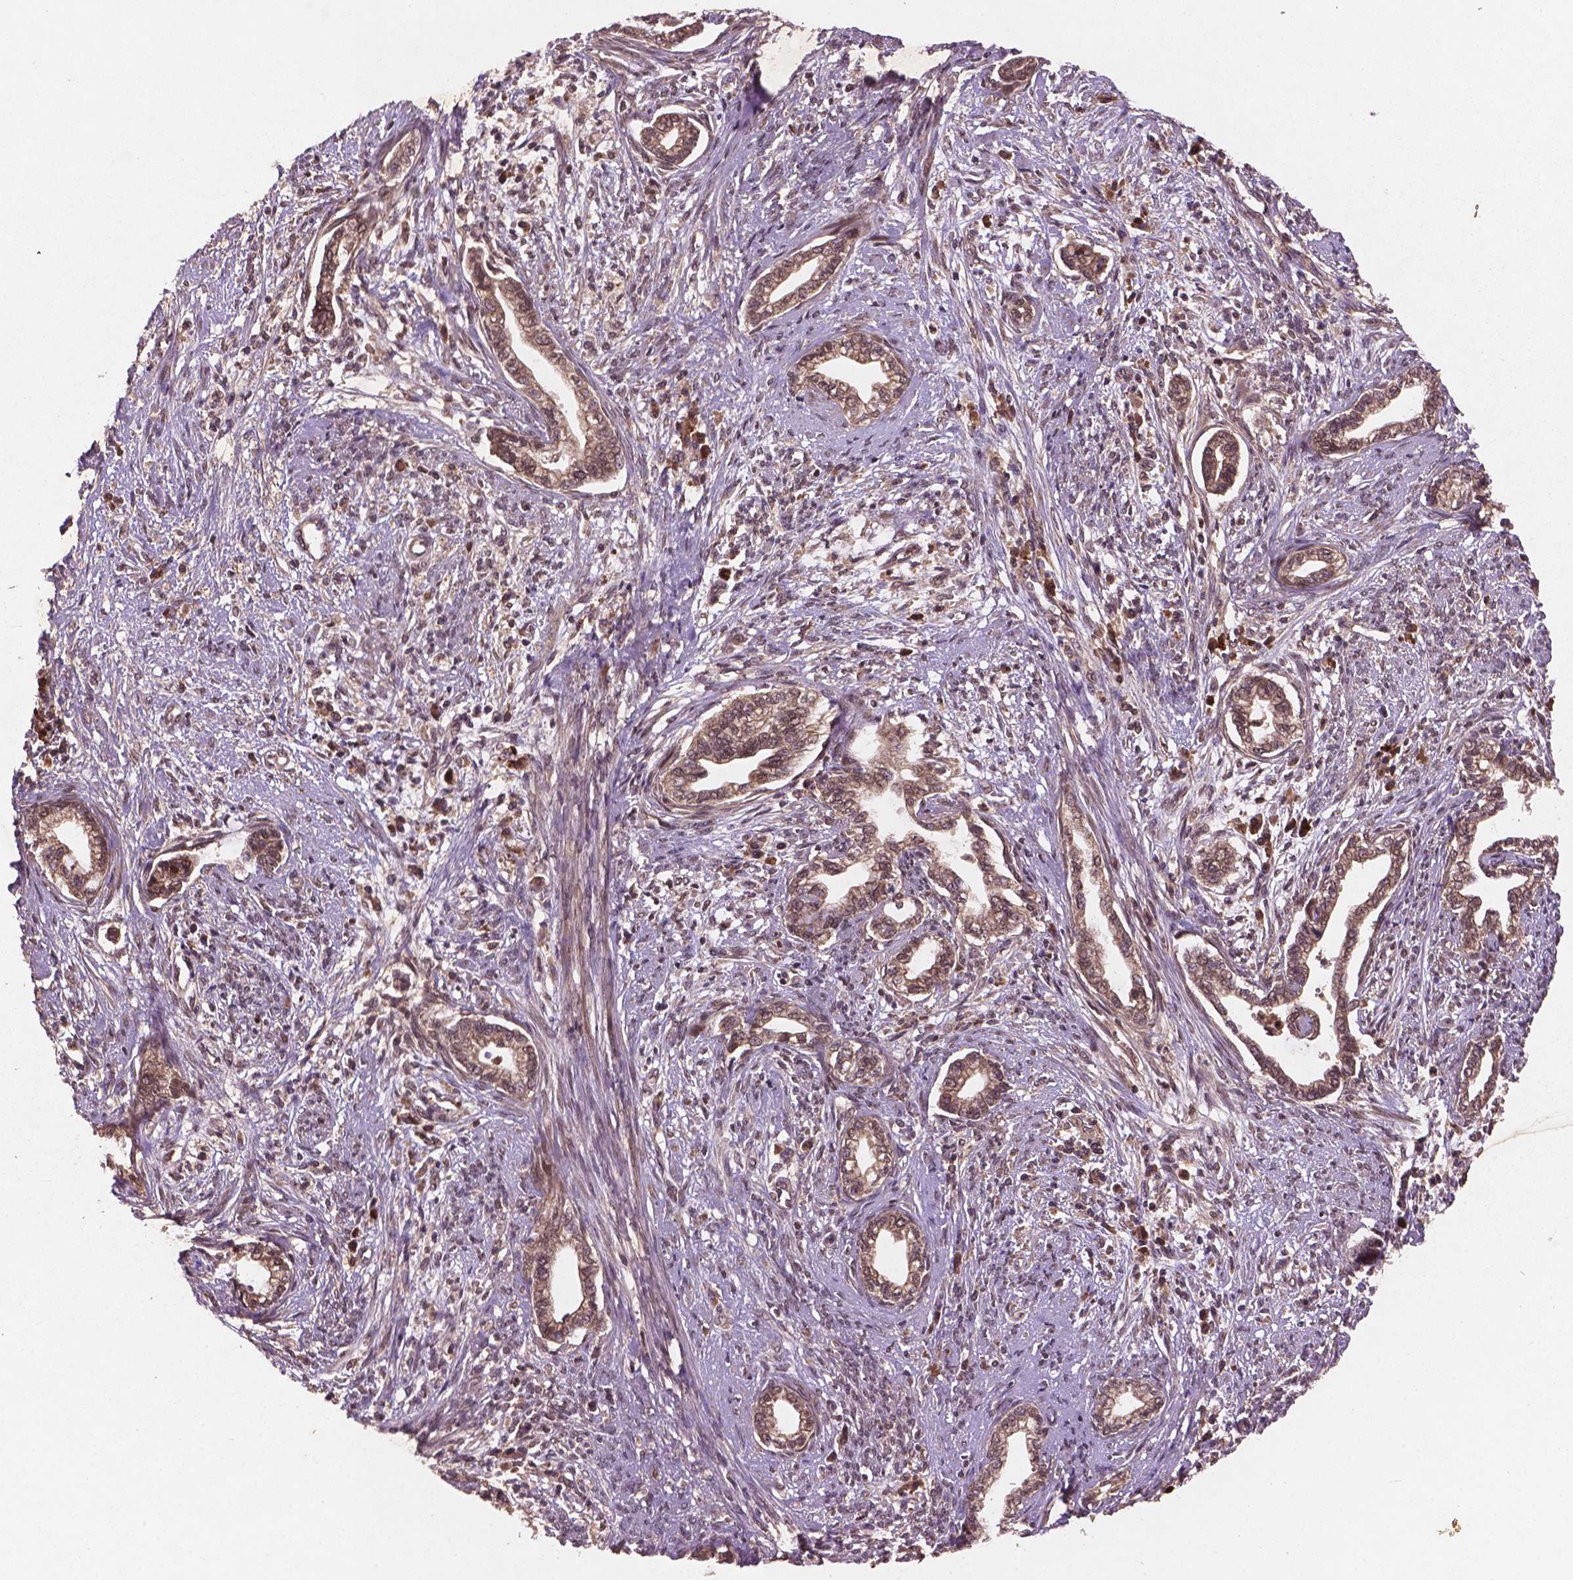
{"staining": {"intensity": "moderate", "quantity": ">75%", "location": "cytoplasmic/membranous,nuclear"}, "tissue": "cervical cancer", "cell_type": "Tumor cells", "image_type": "cancer", "snomed": [{"axis": "morphology", "description": "Adenocarcinoma, NOS"}, {"axis": "topography", "description": "Cervix"}], "caption": "DAB immunohistochemical staining of human cervical cancer exhibits moderate cytoplasmic/membranous and nuclear protein staining in approximately >75% of tumor cells.", "gene": "NIPAL2", "patient": {"sex": "female", "age": 62}}